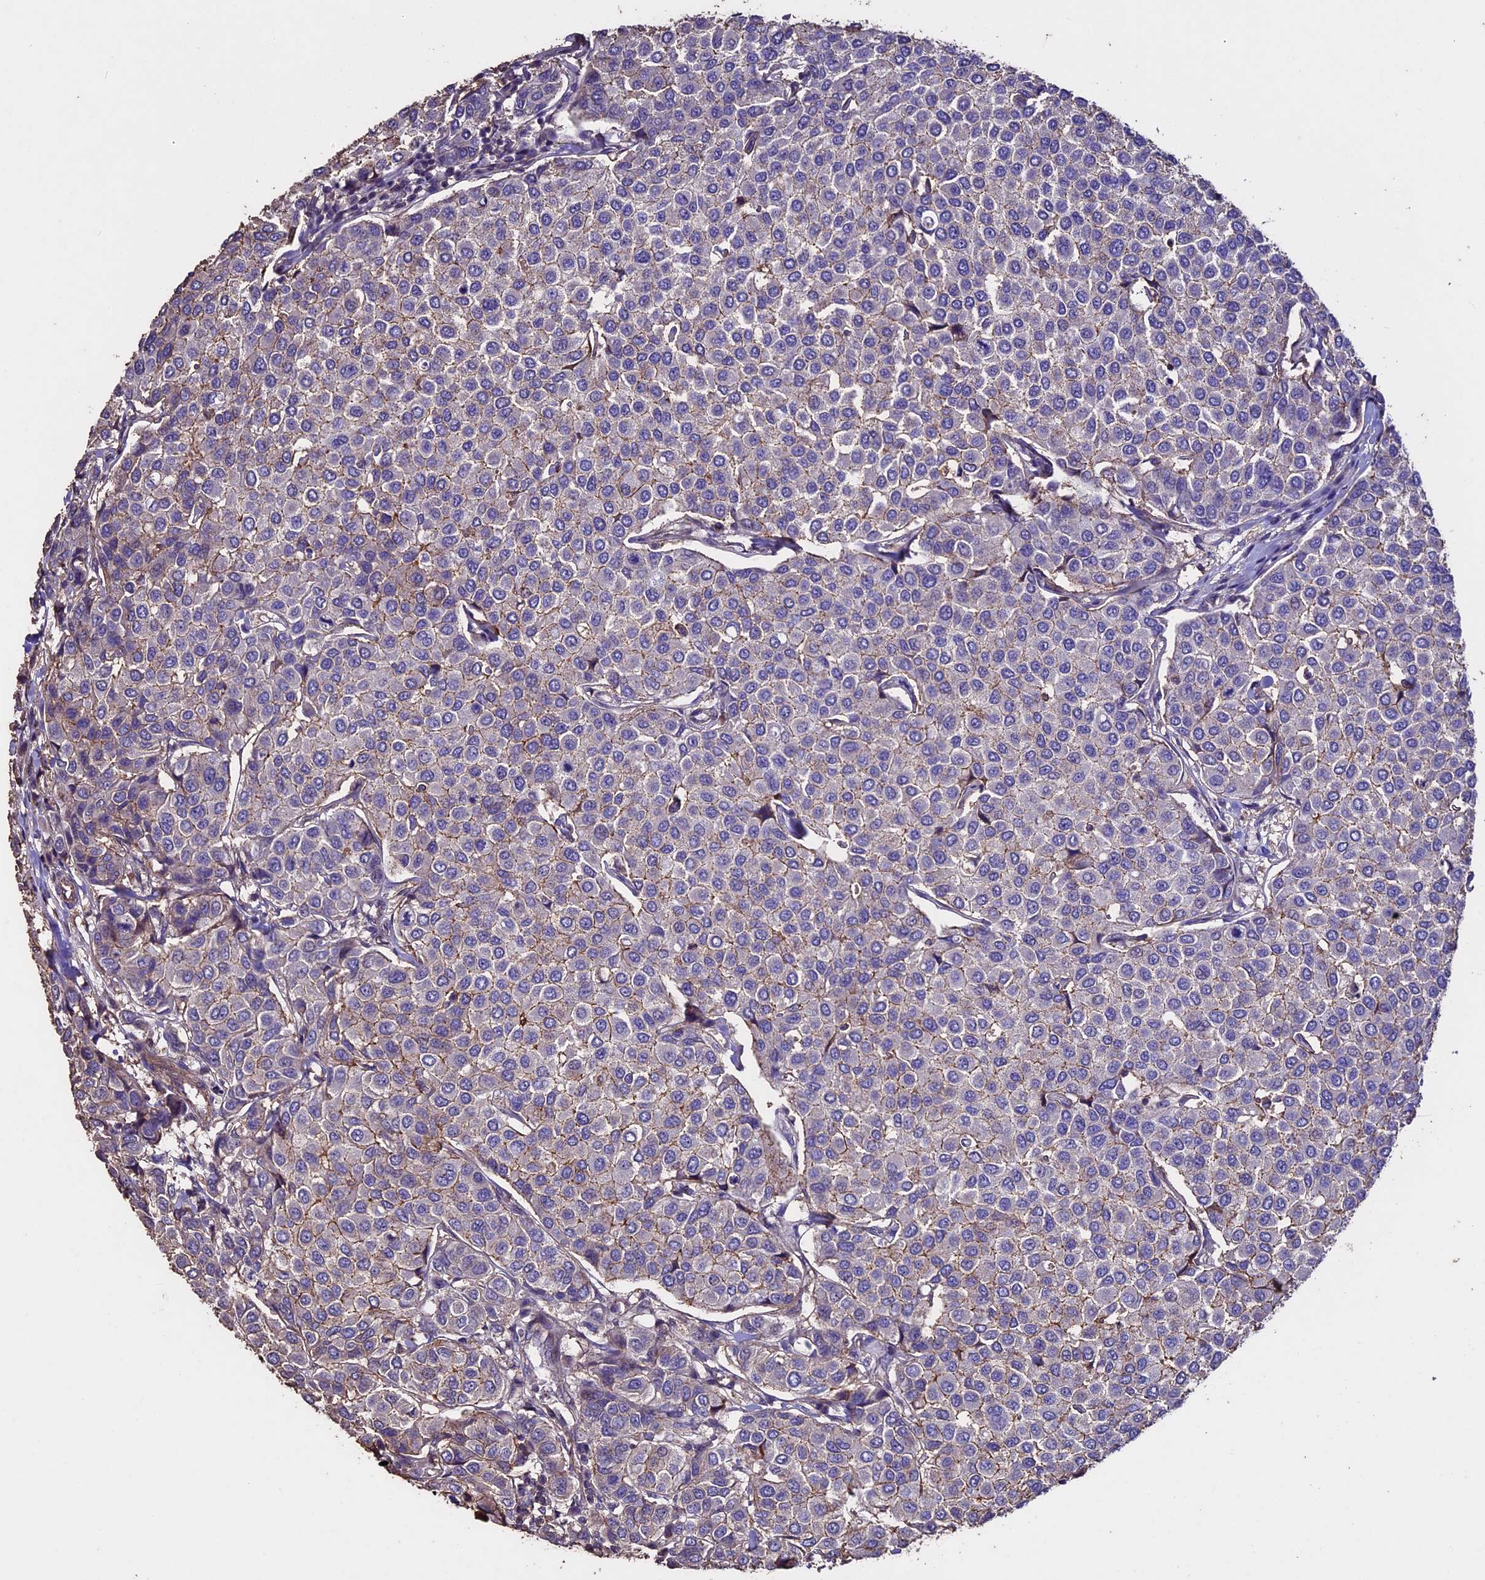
{"staining": {"intensity": "negative", "quantity": "none", "location": "none"}, "tissue": "breast cancer", "cell_type": "Tumor cells", "image_type": "cancer", "snomed": [{"axis": "morphology", "description": "Duct carcinoma"}, {"axis": "topography", "description": "Breast"}], "caption": "An immunohistochemistry (IHC) micrograph of breast cancer (intraductal carcinoma) is shown. There is no staining in tumor cells of breast cancer (intraductal carcinoma).", "gene": "USB1", "patient": {"sex": "female", "age": 55}}